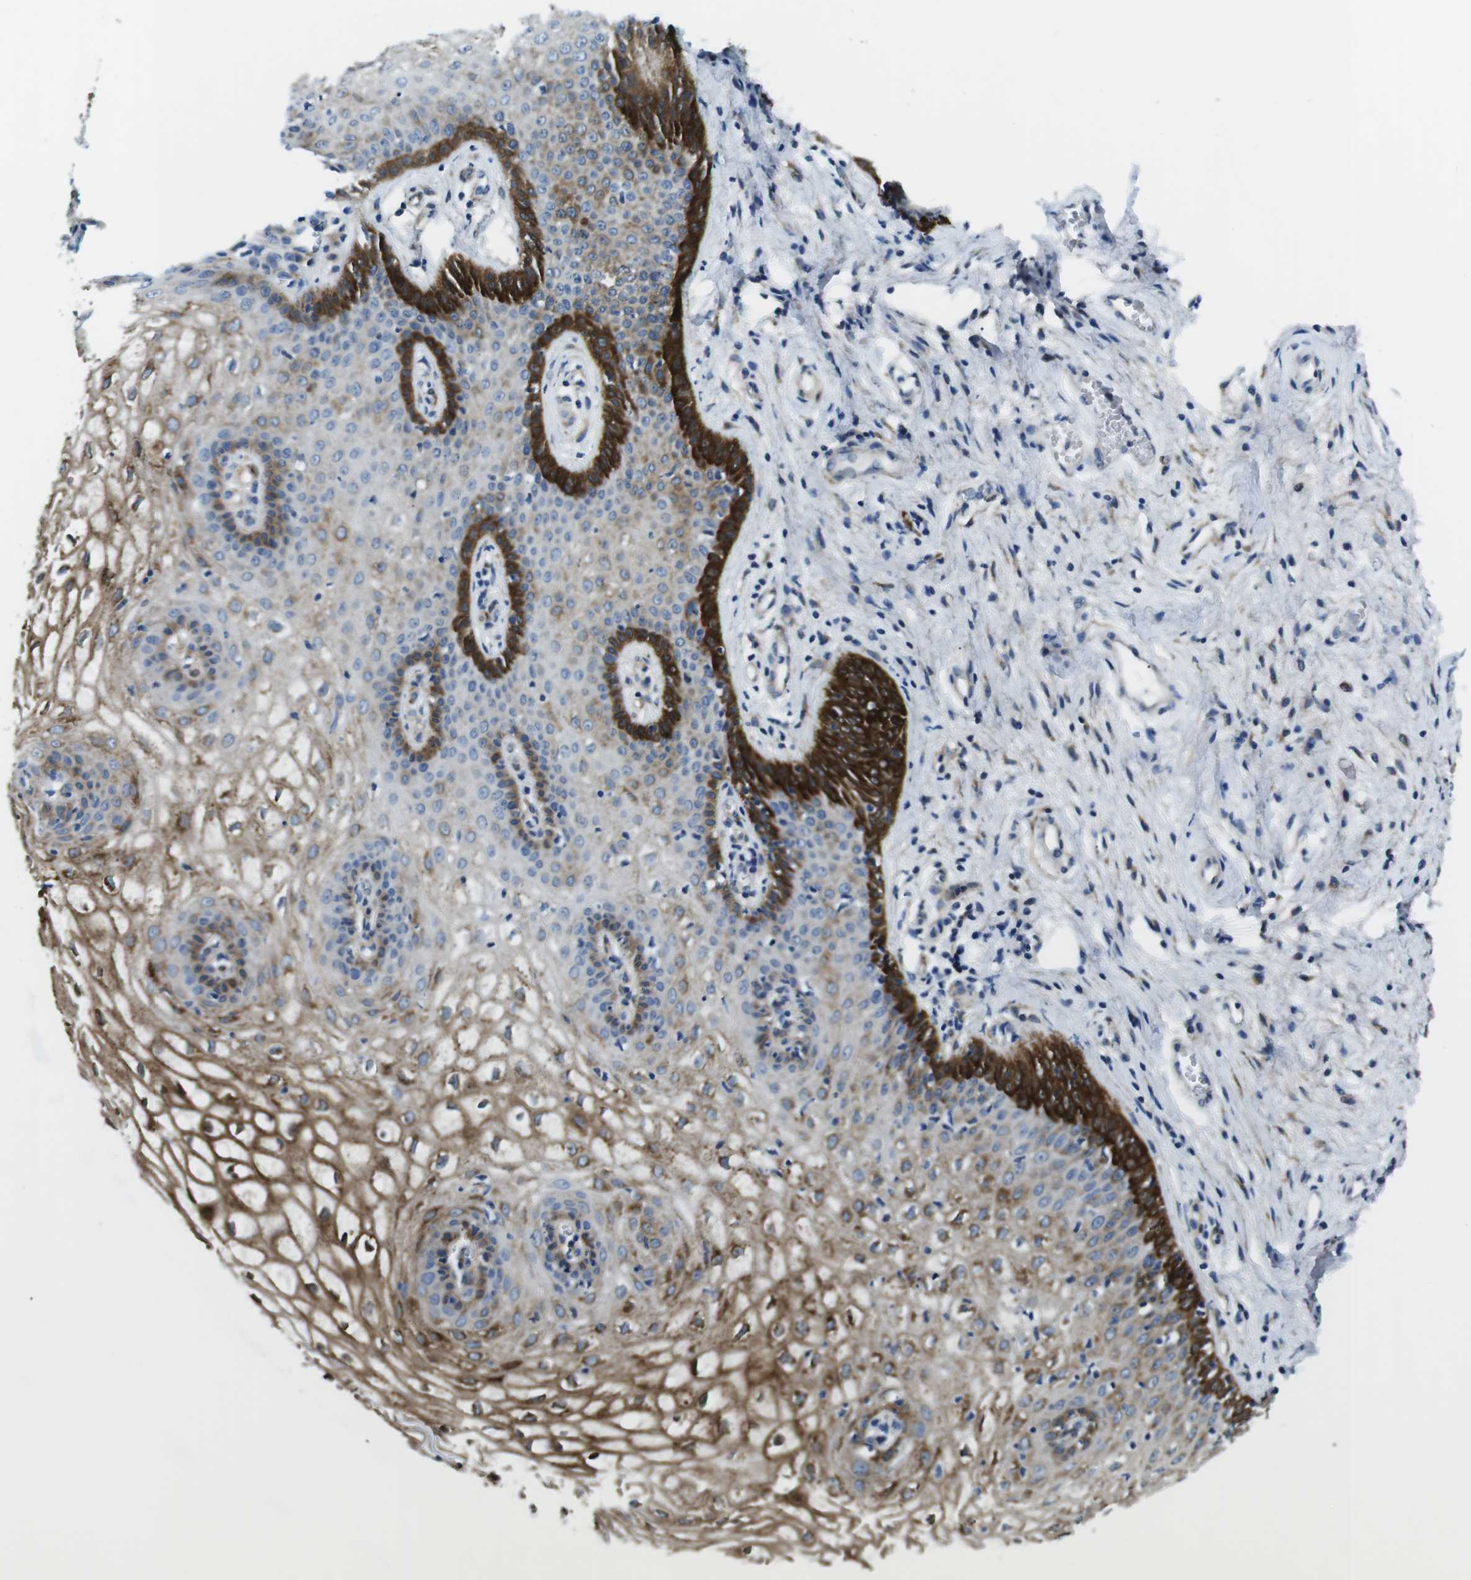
{"staining": {"intensity": "strong", "quantity": "25%-75%", "location": "cytoplasmic/membranous"}, "tissue": "vagina", "cell_type": "Squamous epithelial cells", "image_type": "normal", "snomed": [{"axis": "morphology", "description": "Normal tissue, NOS"}, {"axis": "topography", "description": "Vagina"}], "caption": "Vagina stained with DAB (3,3'-diaminobenzidine) immunohistochemistry (IHC) demonstrates high levels of strong cytoplasmic/membranous positivity in approximately 25%-75% of squamous epithelial cells. (Stains: DAB in brown, nuclei in blue, Microscopy: brightfield microscopy at high magnification).", "gene": "PHLDA1", "patient": {"sex": "female", "age": 34}}